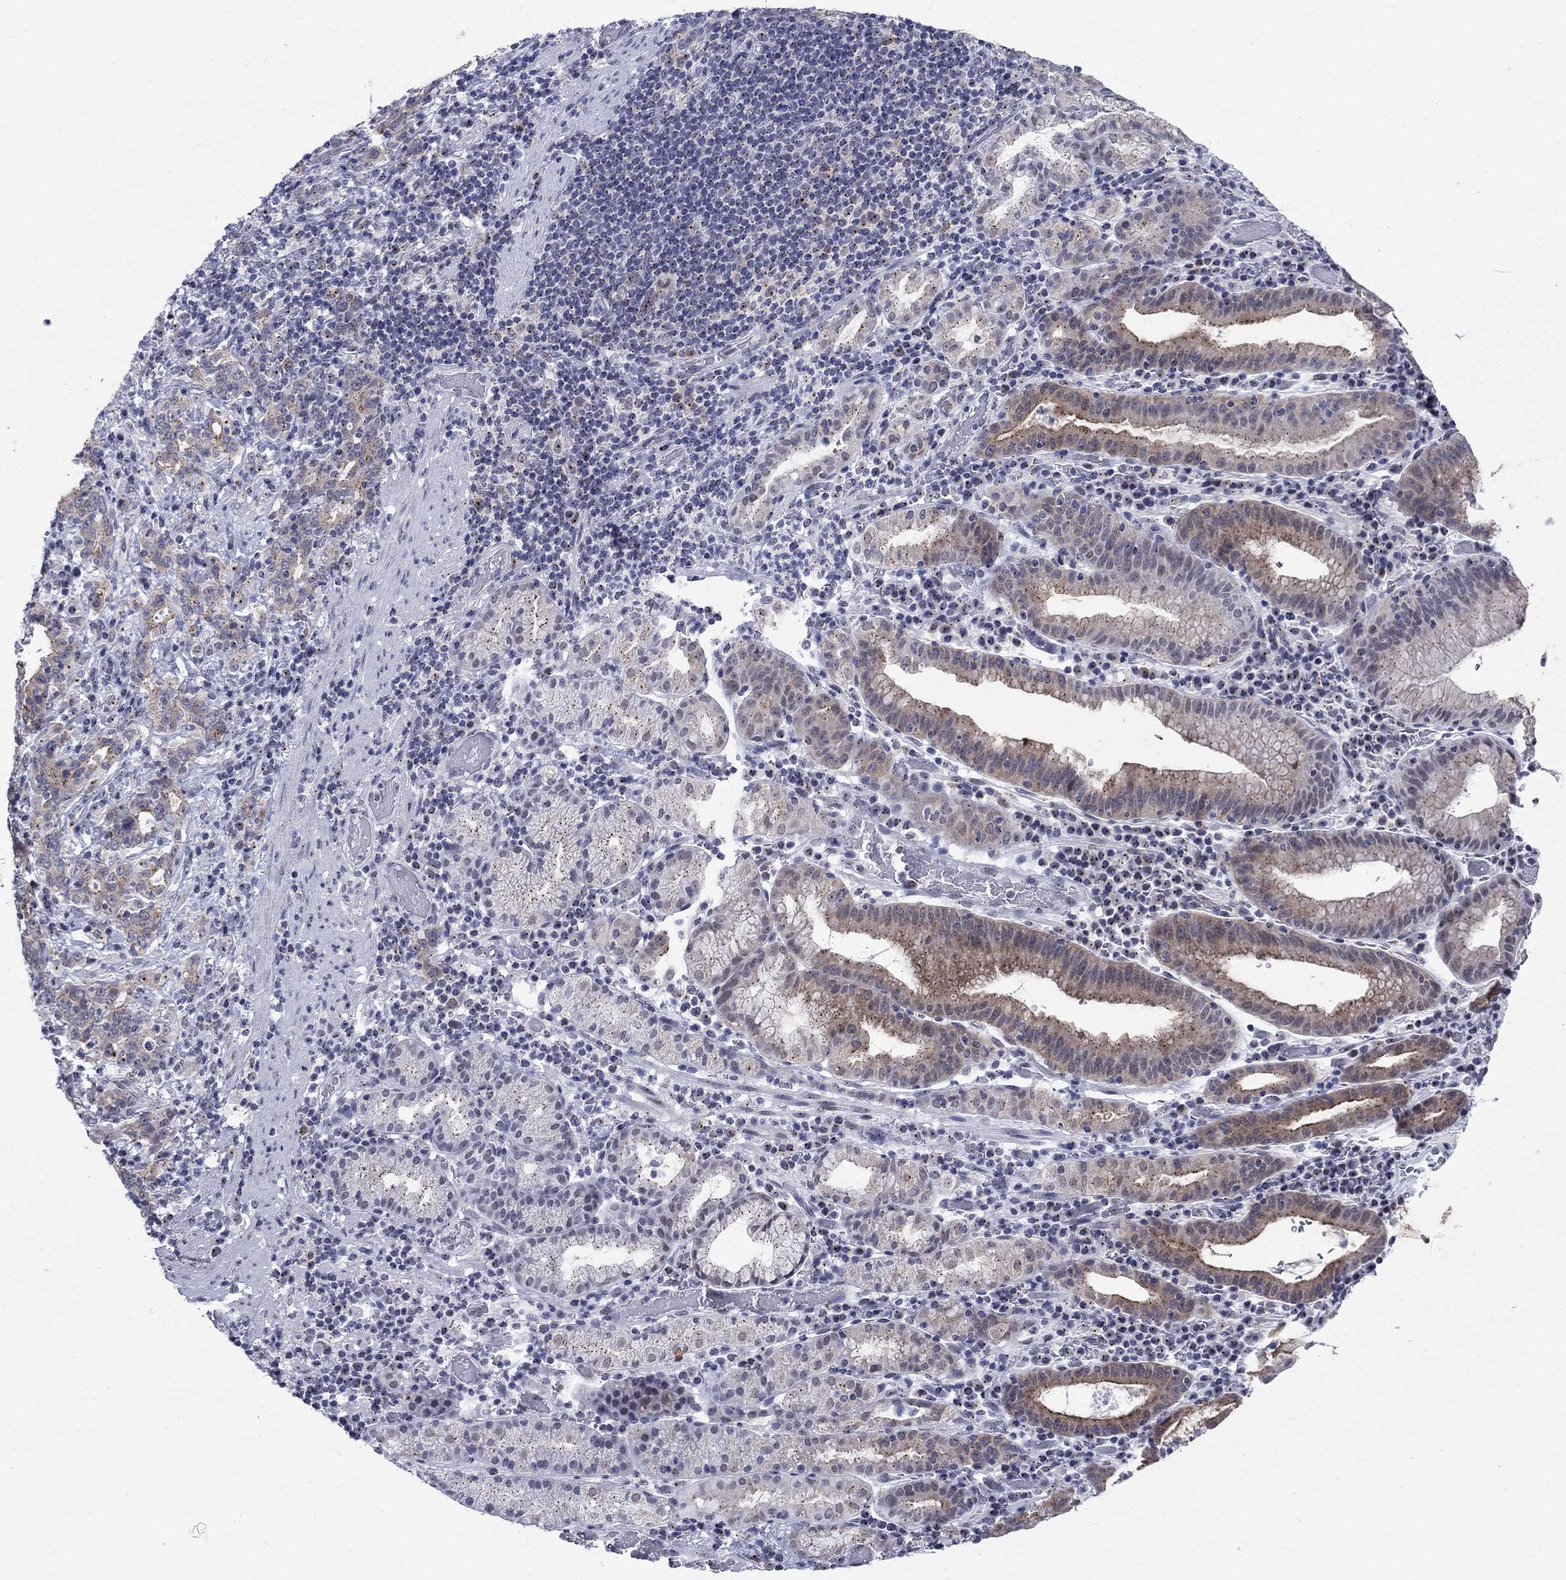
{"staining": {"intensity": "moderate", "quantity": "25%-75%", "location": "cytoplasmic/membranous"}, "tissue": "stomach cancer", "cell_type": "Tumor cells", "image_type": "cancer", "snomed": [{"axis": "morphology", "description": "Adenocarcinoma, NOS"}, {"axis": "topography", "description": "Stomach"}], "caption": "Immunohistochemistry (DAB (3,3'-diaminobenzidine)) staining of human stomach cancer exhibits moderate cytoplasmic/membranous protein positivity in approximately 25%-75% of tumor cells. Nuclei are stained in blue.", "gene": "CEP43", "patient": {"sex": "male", "age": 79}}